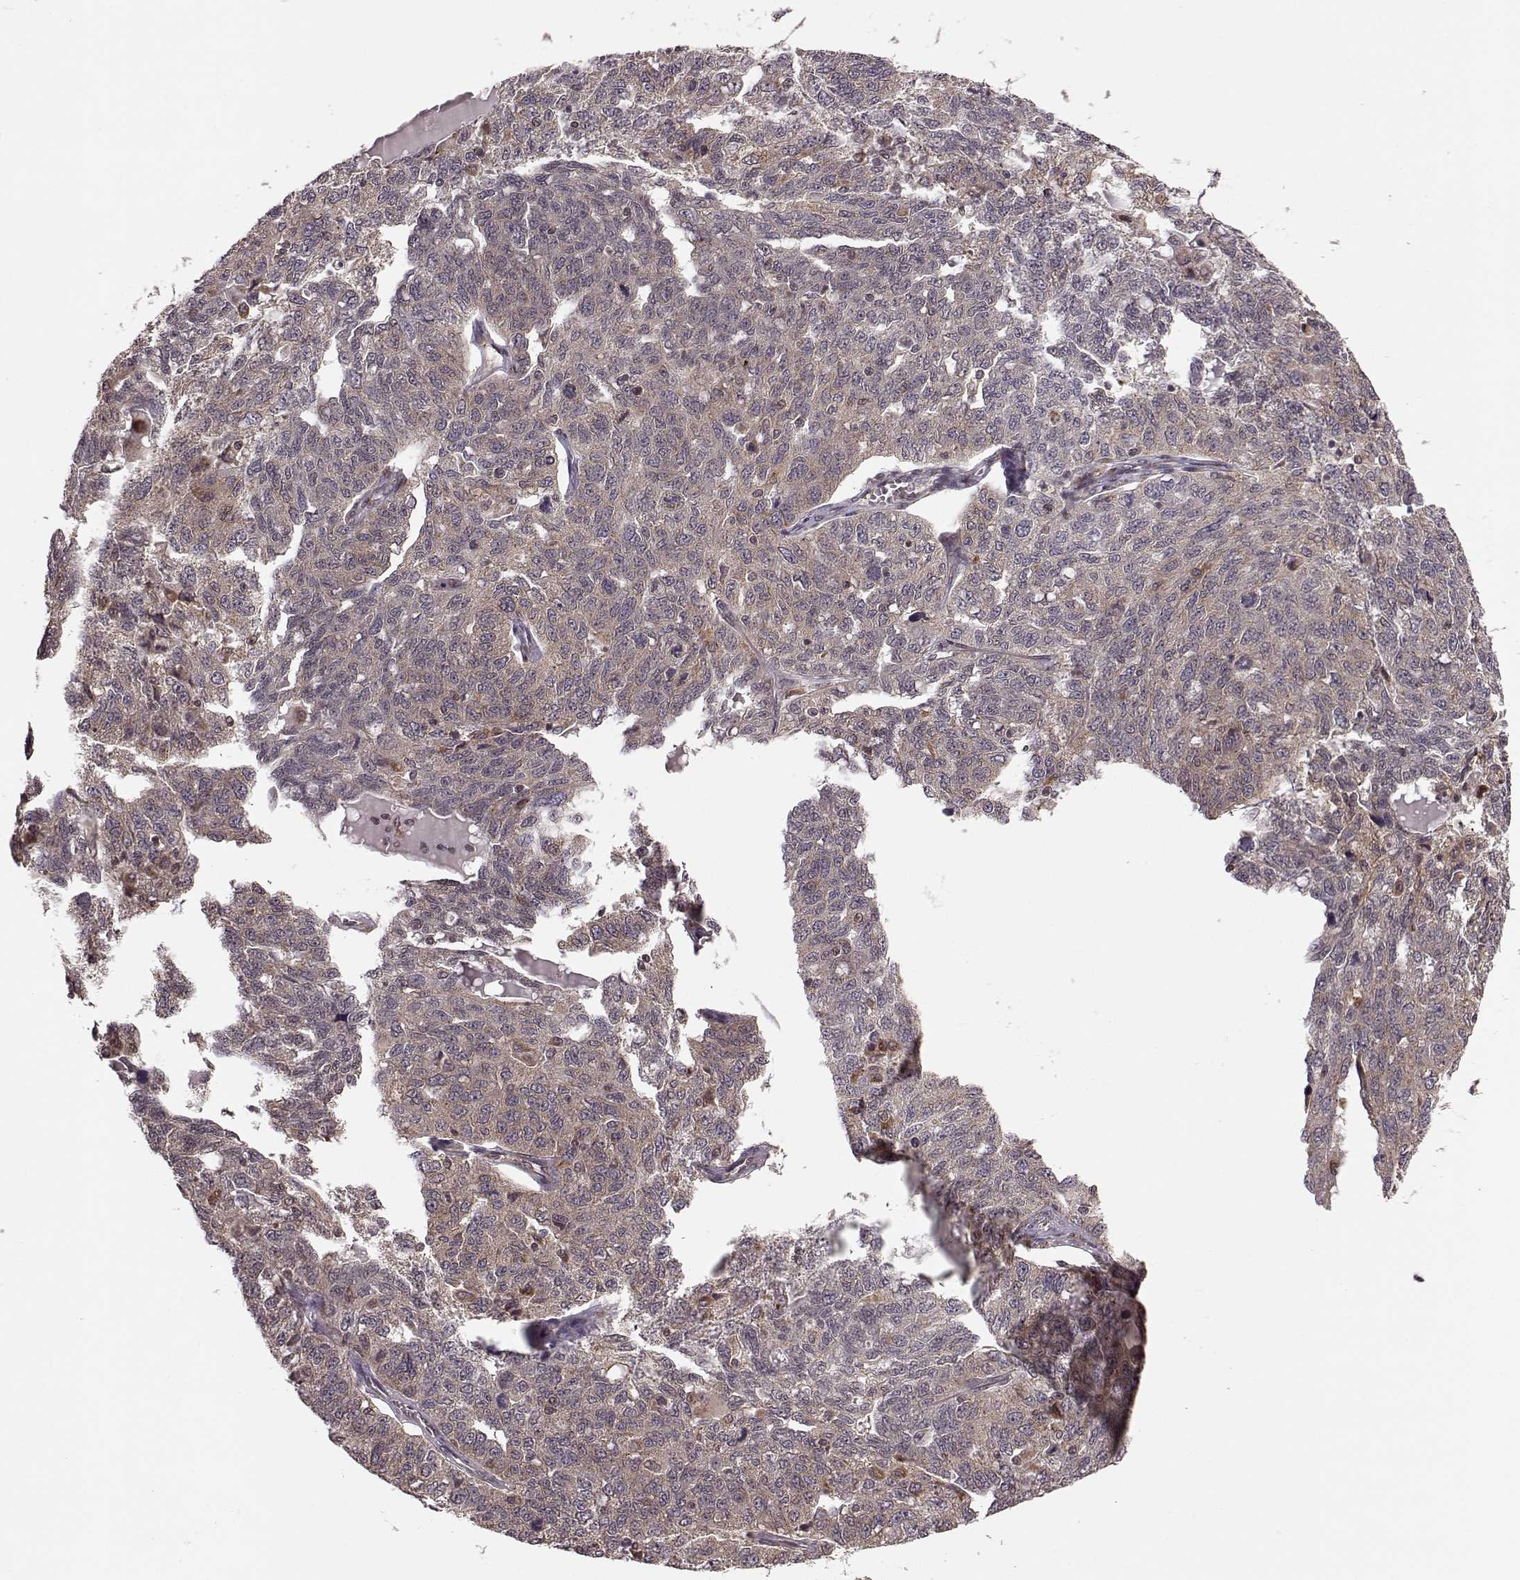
{"staining": {"intensity": "weak", "quantity": "<25%", "location": "cytoplasmic/membranous"}, "tissue": "ovarian cancer", "cell_type": "Tumor cells", "image_type": "cancer", "snomed": [{"axis": "morphology", "description": "Cystadenocarcinoma, serous, NOS"}, {"axis": "topography", "description": "Ovary"}], "caption": "High power microscopy micrograph of an immunohistochemistry photomicrograph of serous cystadenocarcinoma (ovarian), revealing no significant positivity in tumor cells.", "gene": "YIPF5", "patient": {"sex": "female", "age": 71}}